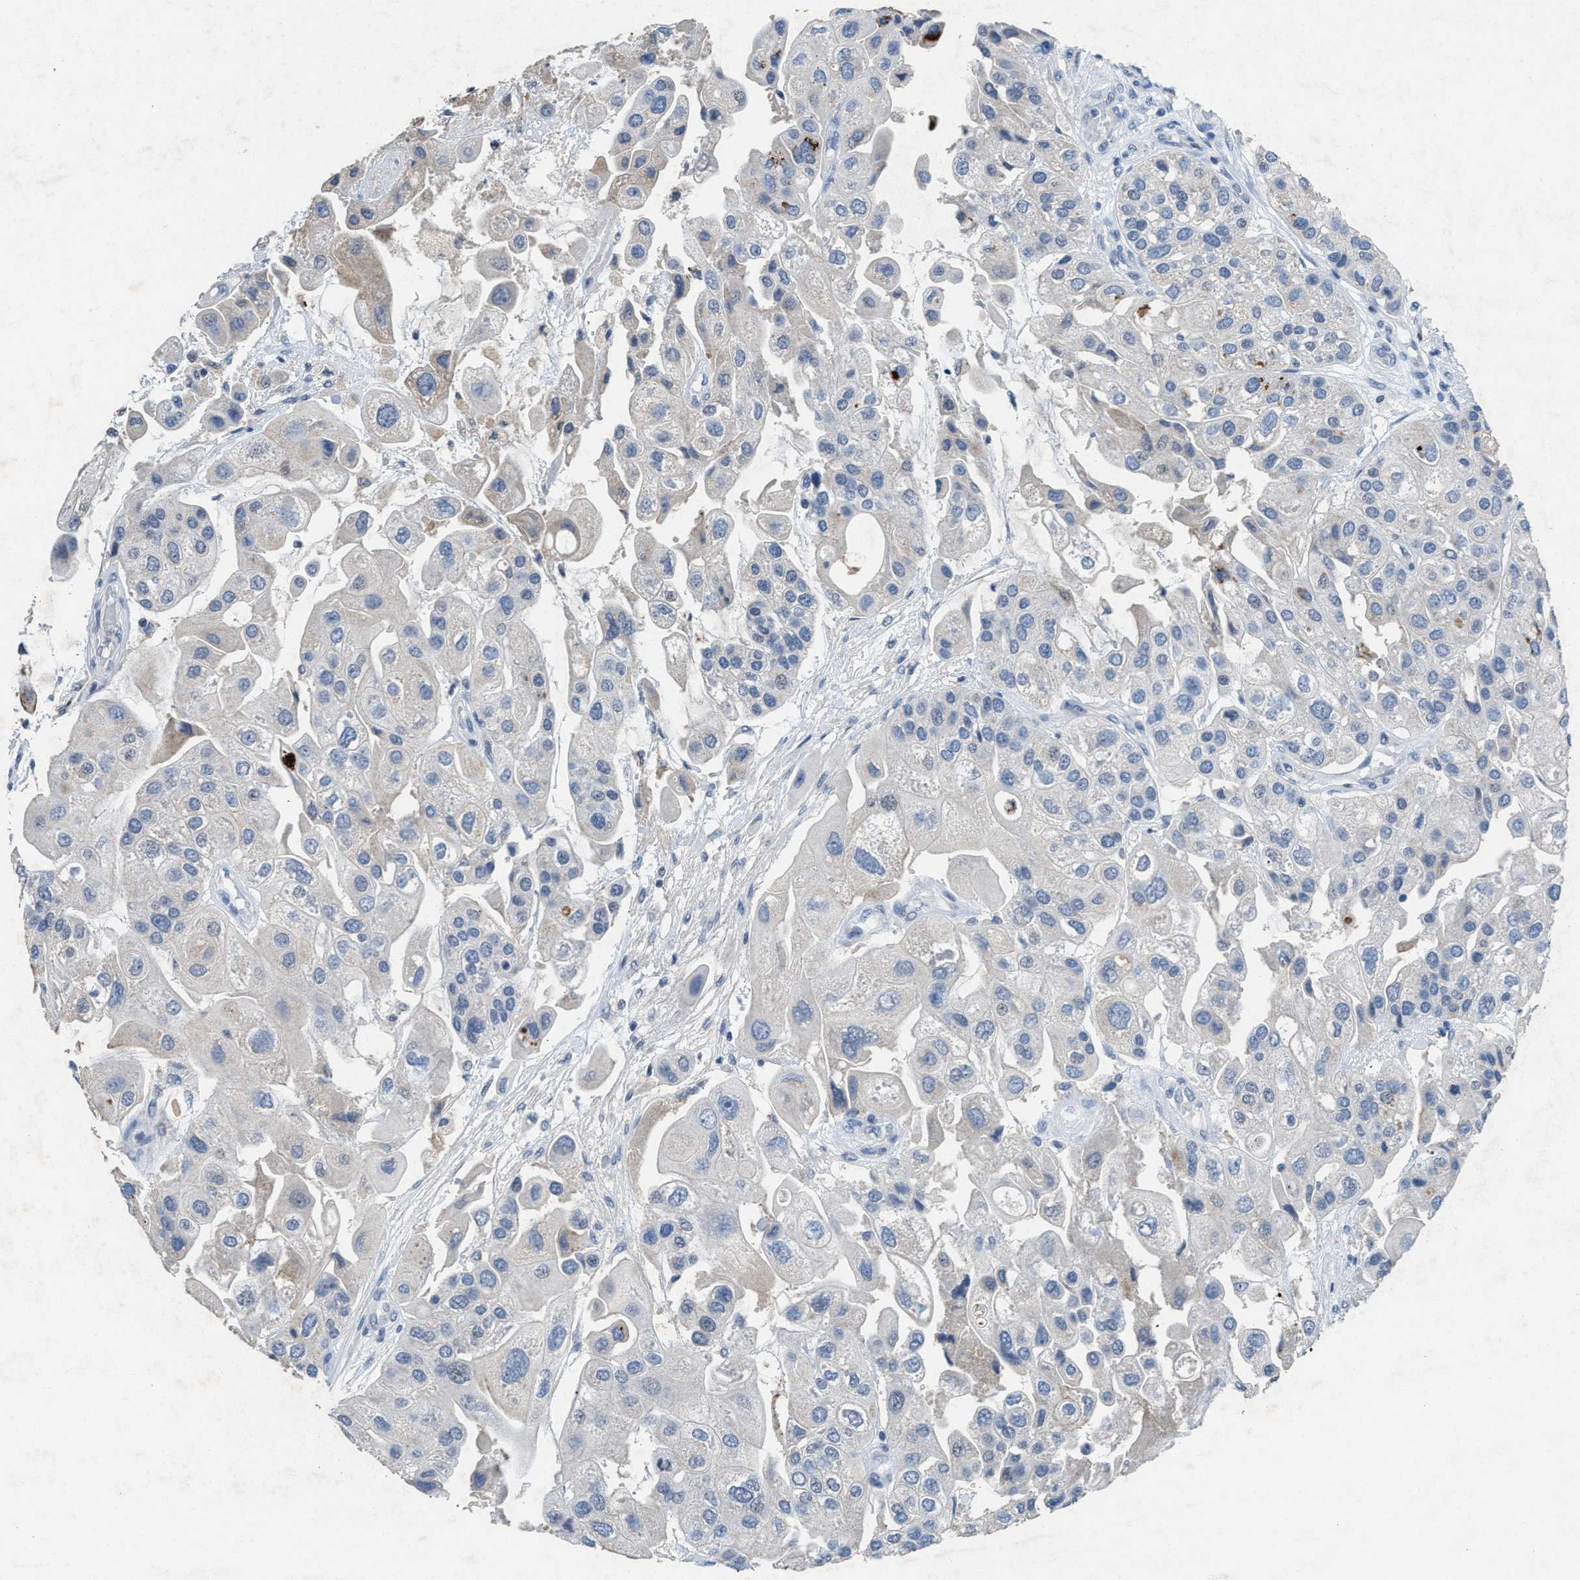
{"staining": {"intensity": "negative", "quantity": "none", "location": "none"}, "tissue": "urothelial cancer", "cell_type": "Tumor cells", "image_type": "cancer", "snomed": [{"axis": "morphology", "description": "Urothelial carcinoma, High grade"}, {"axis": "topography", "description": "Urinary bladder"}], "caption": "High power microscopy photomicrograph of an immunohistochemistry image of urothelial cancer, revealing no significant expression in tumor cells.", "gene": "SLC5A5", "patient": {"sex": "female", "age": 64}}